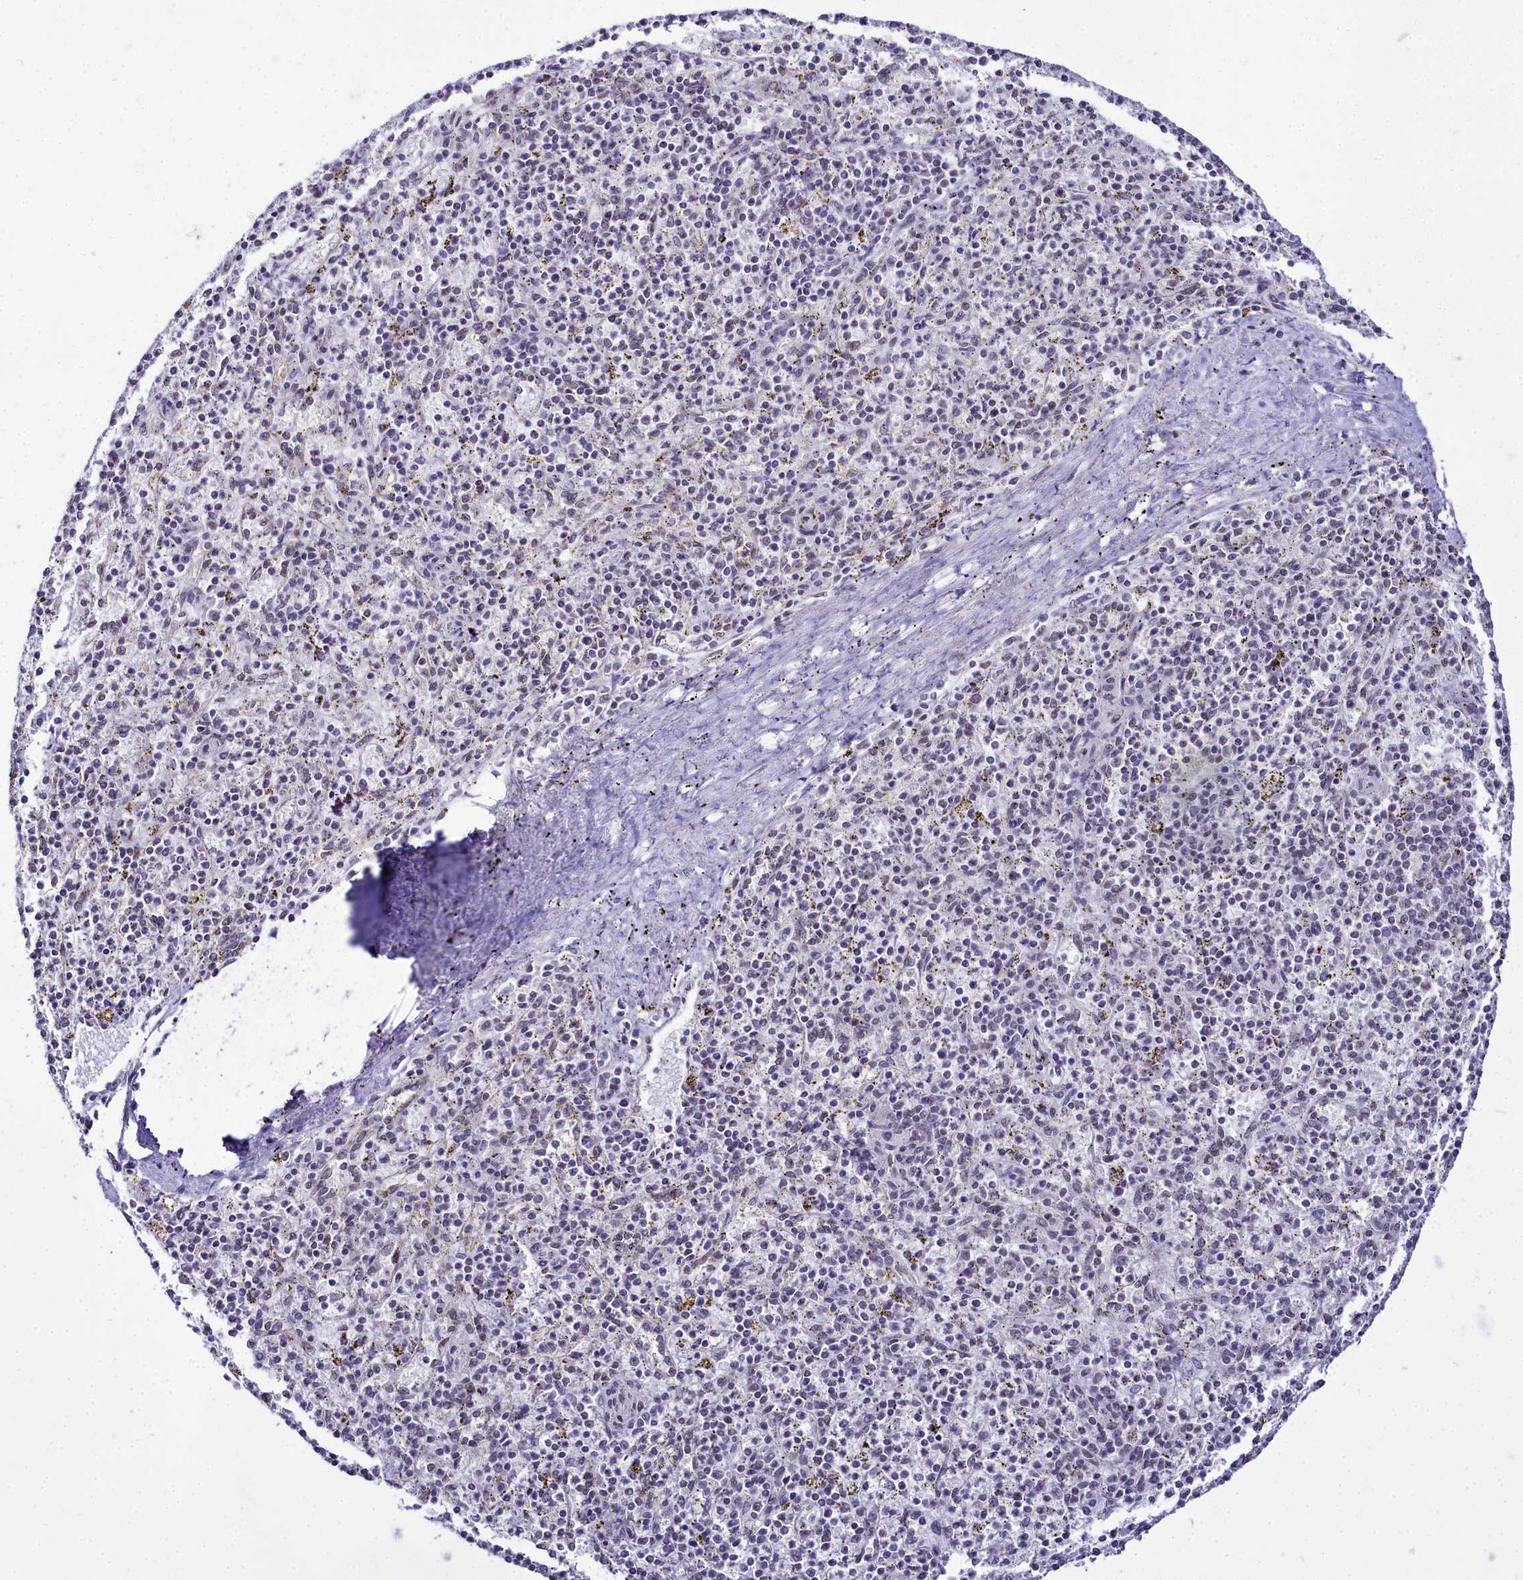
{"staining": {"intensity": "negative", "quantity": "none", "location": "none"}, "tissue": "spleen", "cell_type": "Cells in red pulp", "image_type": "normal", "snomed": [{"axis": "morphology", "description": "Normal tissue, NOS"}, {"axis": "topography", "description": "Spleen"}], "caption": "DAB immunohistochemical staining of normal human spleen reveals no significant expression in cells in red pulp. Brightfield microscopy of IHC stained with DAB (brown) and hematoxylin (blue), captured at high magnification.", "gene": "RBM12", "patient": {"sex": "male", "age": 72}}